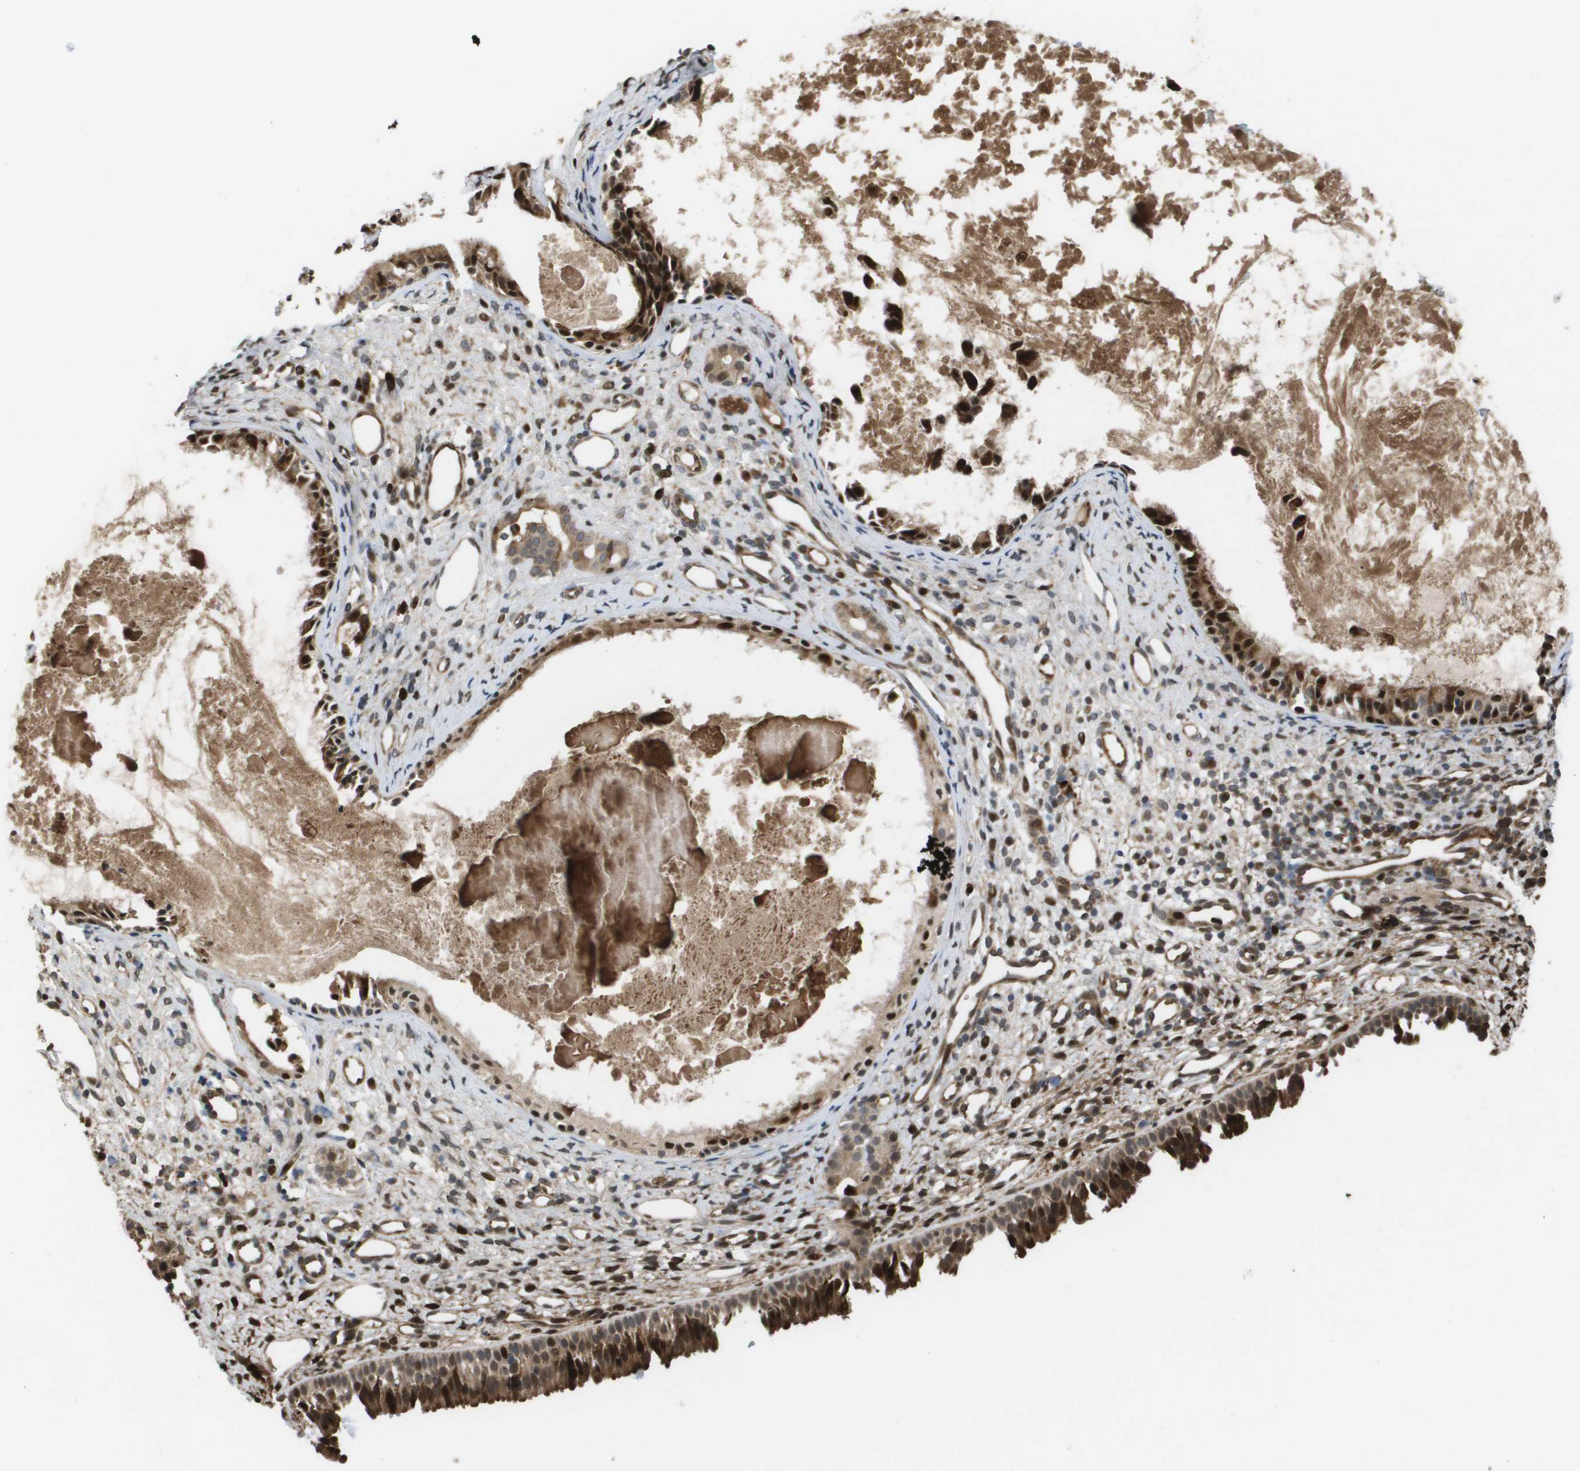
{"staining": {"intensity": "strong", "quantity": ">75%", "location": "cytoplasmic/membranous,nuclear"}, "tissue": "nasopharynx", "cell_type": "Respiratory epithelial cells", "image_type": "normal", "snomed": [{"axis": "morphology", "description": "Normal tissue, NOS"}, {"axis": "topography", "description": "Nasopharynx"}], "caption": "Strong cytoplasmic/membranous,nuclear positivity is appreciated in about >75% of respiratory epithelial cells in normal nasopharynx.", "gene": "AXIN2", "patient": {"sex": "male", "age": 22}}